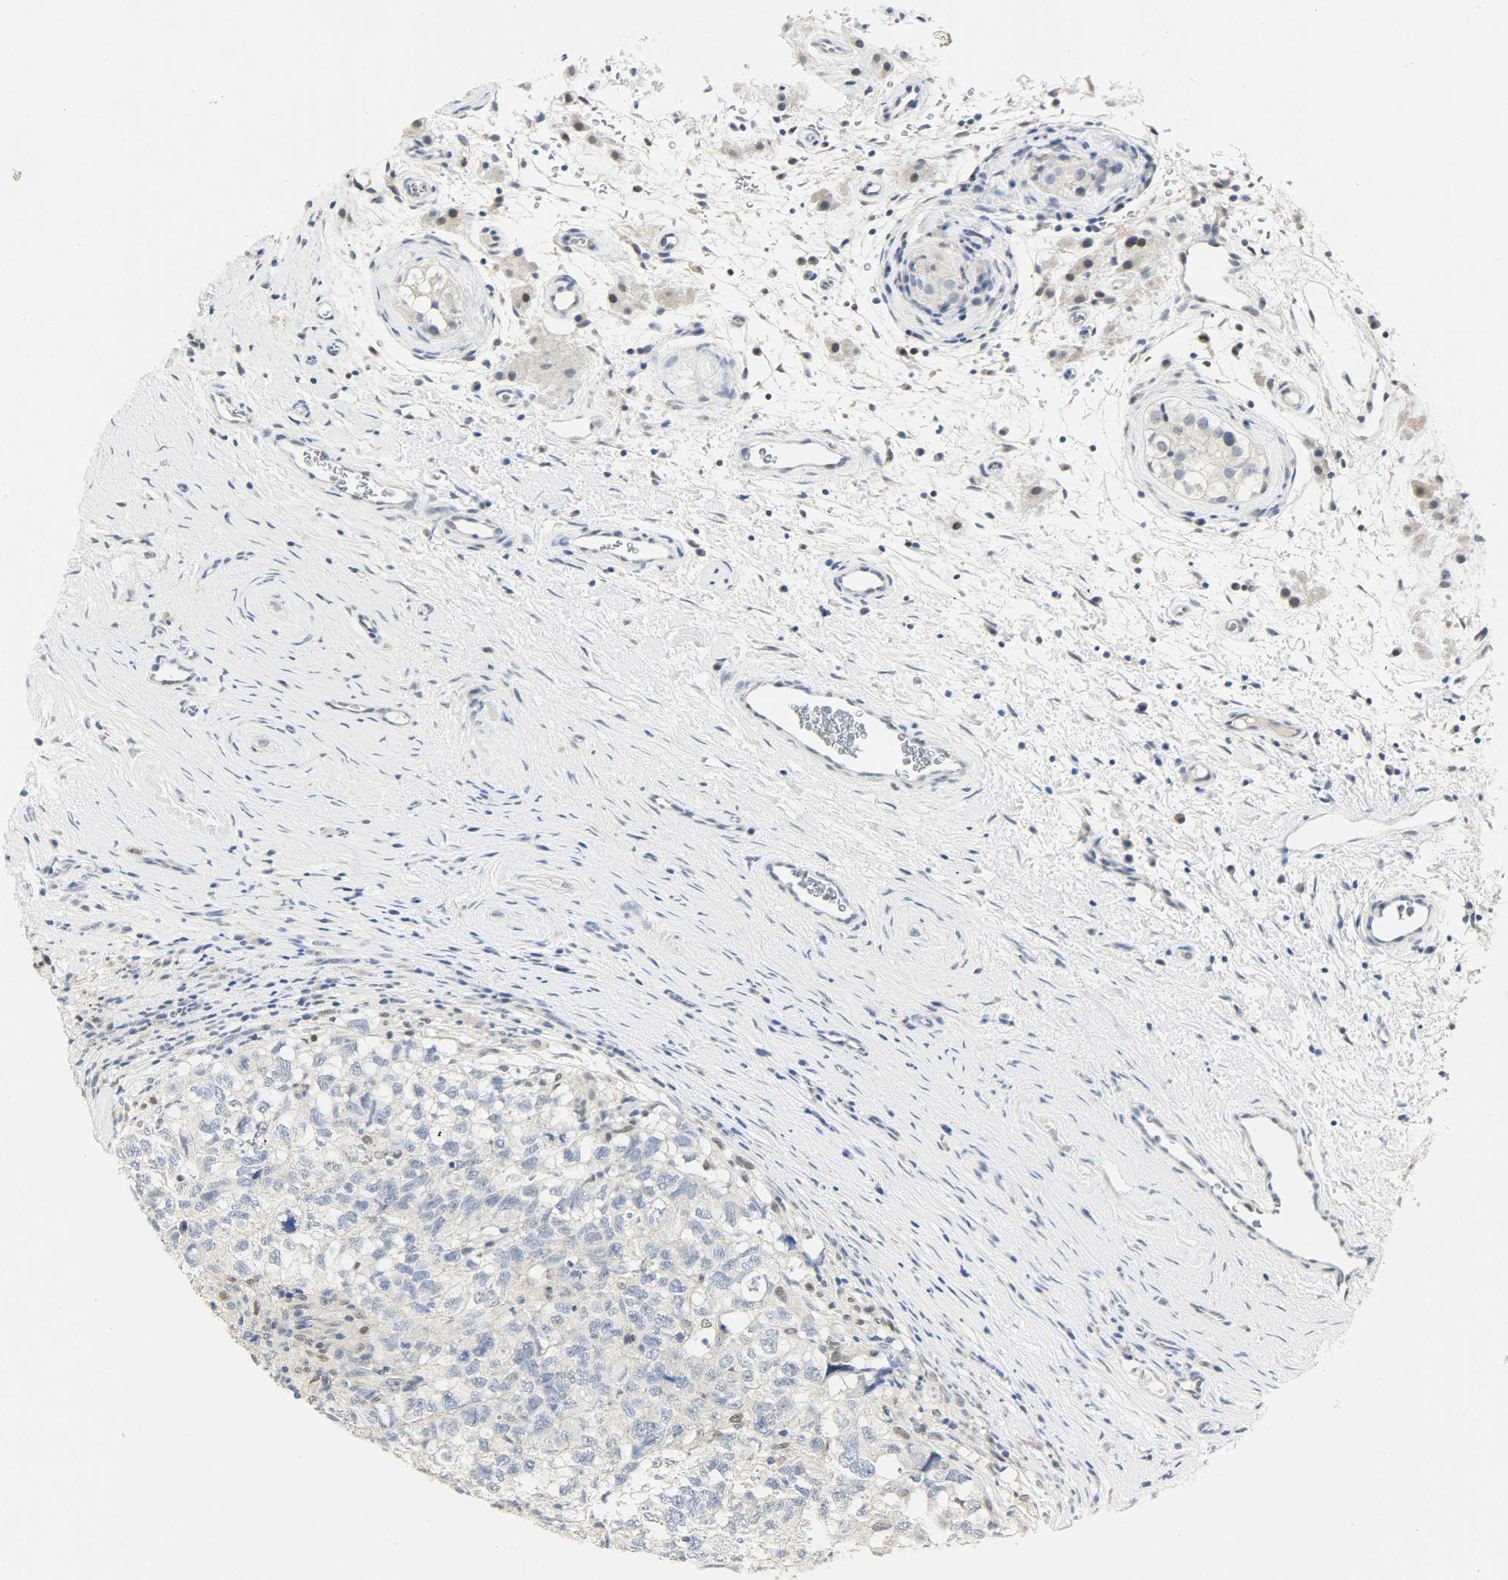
{"staining": {"intensity": "weak", "quantity": "<25%", "location": "nuclear"}, "tissue": "testis cancer", "cell_type": "Tumor cells", "image_type": "cancer", "snomed": [{"axis": "morphology", "description": "Carcinoma, Embryonal, NOS"}, {"axis": "topography", "description": "Testis"}], "caption": "High magnification brightfield microscopy of testis cancer stained with DAB (brown) and counterstained with hematoxylin (blue): tumor cells show no significant positivity.", "gene": "PPARG", "patient": {"sex": "male", "age": 21}}